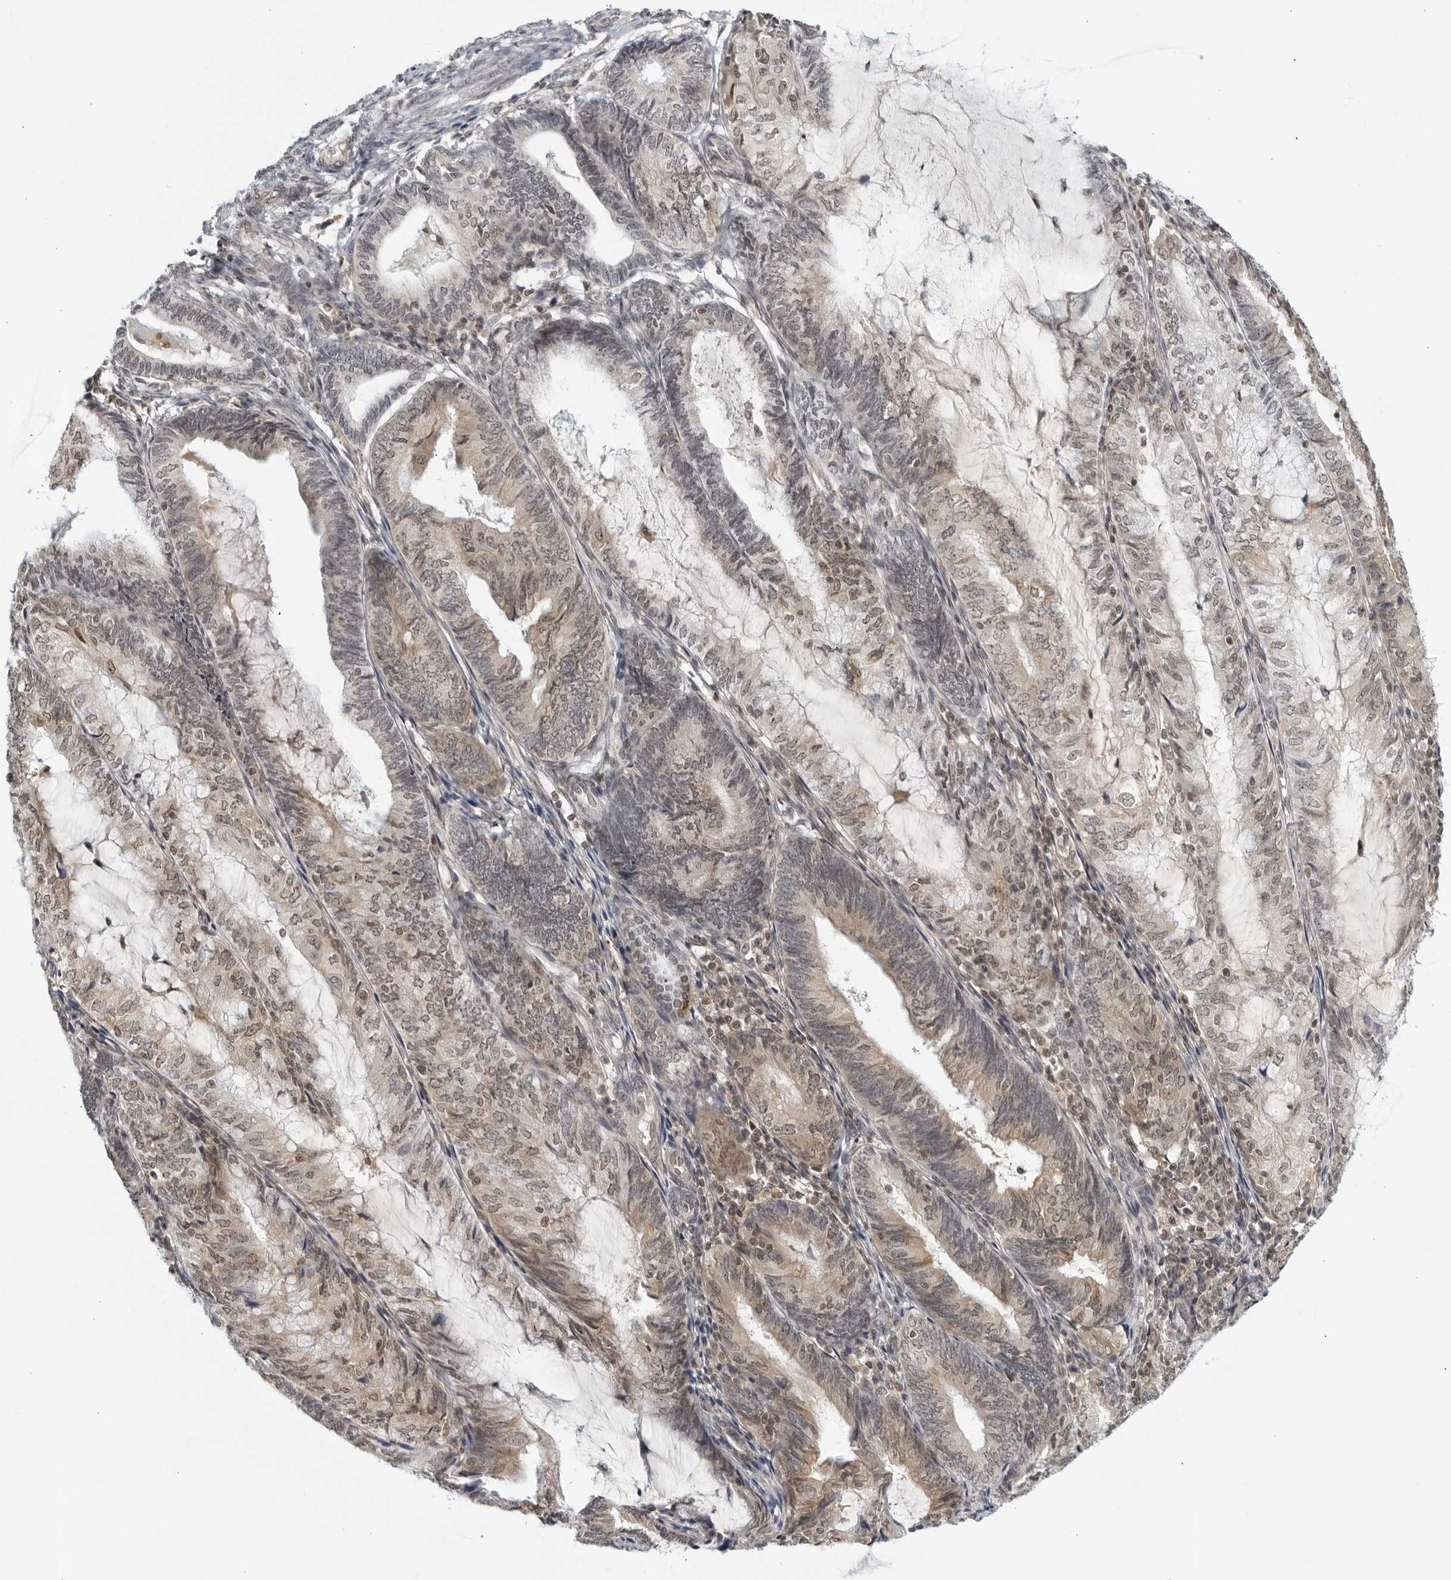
{"staining": {"intensity": "moderate", "quantity": "25%-75%", "location": "cytoplasmic/membranous,nuclear"}, "tissue": "endometrial cancer", "cell_type": "Tumor cells", "image_type": "cancer", "snomed": [{"axis": "morphology", "description": "Adenocarcinoma, NOS"}, {"axis": "topography", "description": "Endometrium"}], "caption": "An immunohistochemistry photomicrograph of tumor tissue is shown. Protein staining in brown highlights moderate cytoplasmic/membranous and nuclear positivity in endometrial cancer within tumor cells.", "gene": "CC2D1B", "patient": {"sex": "female", "age": 81}}